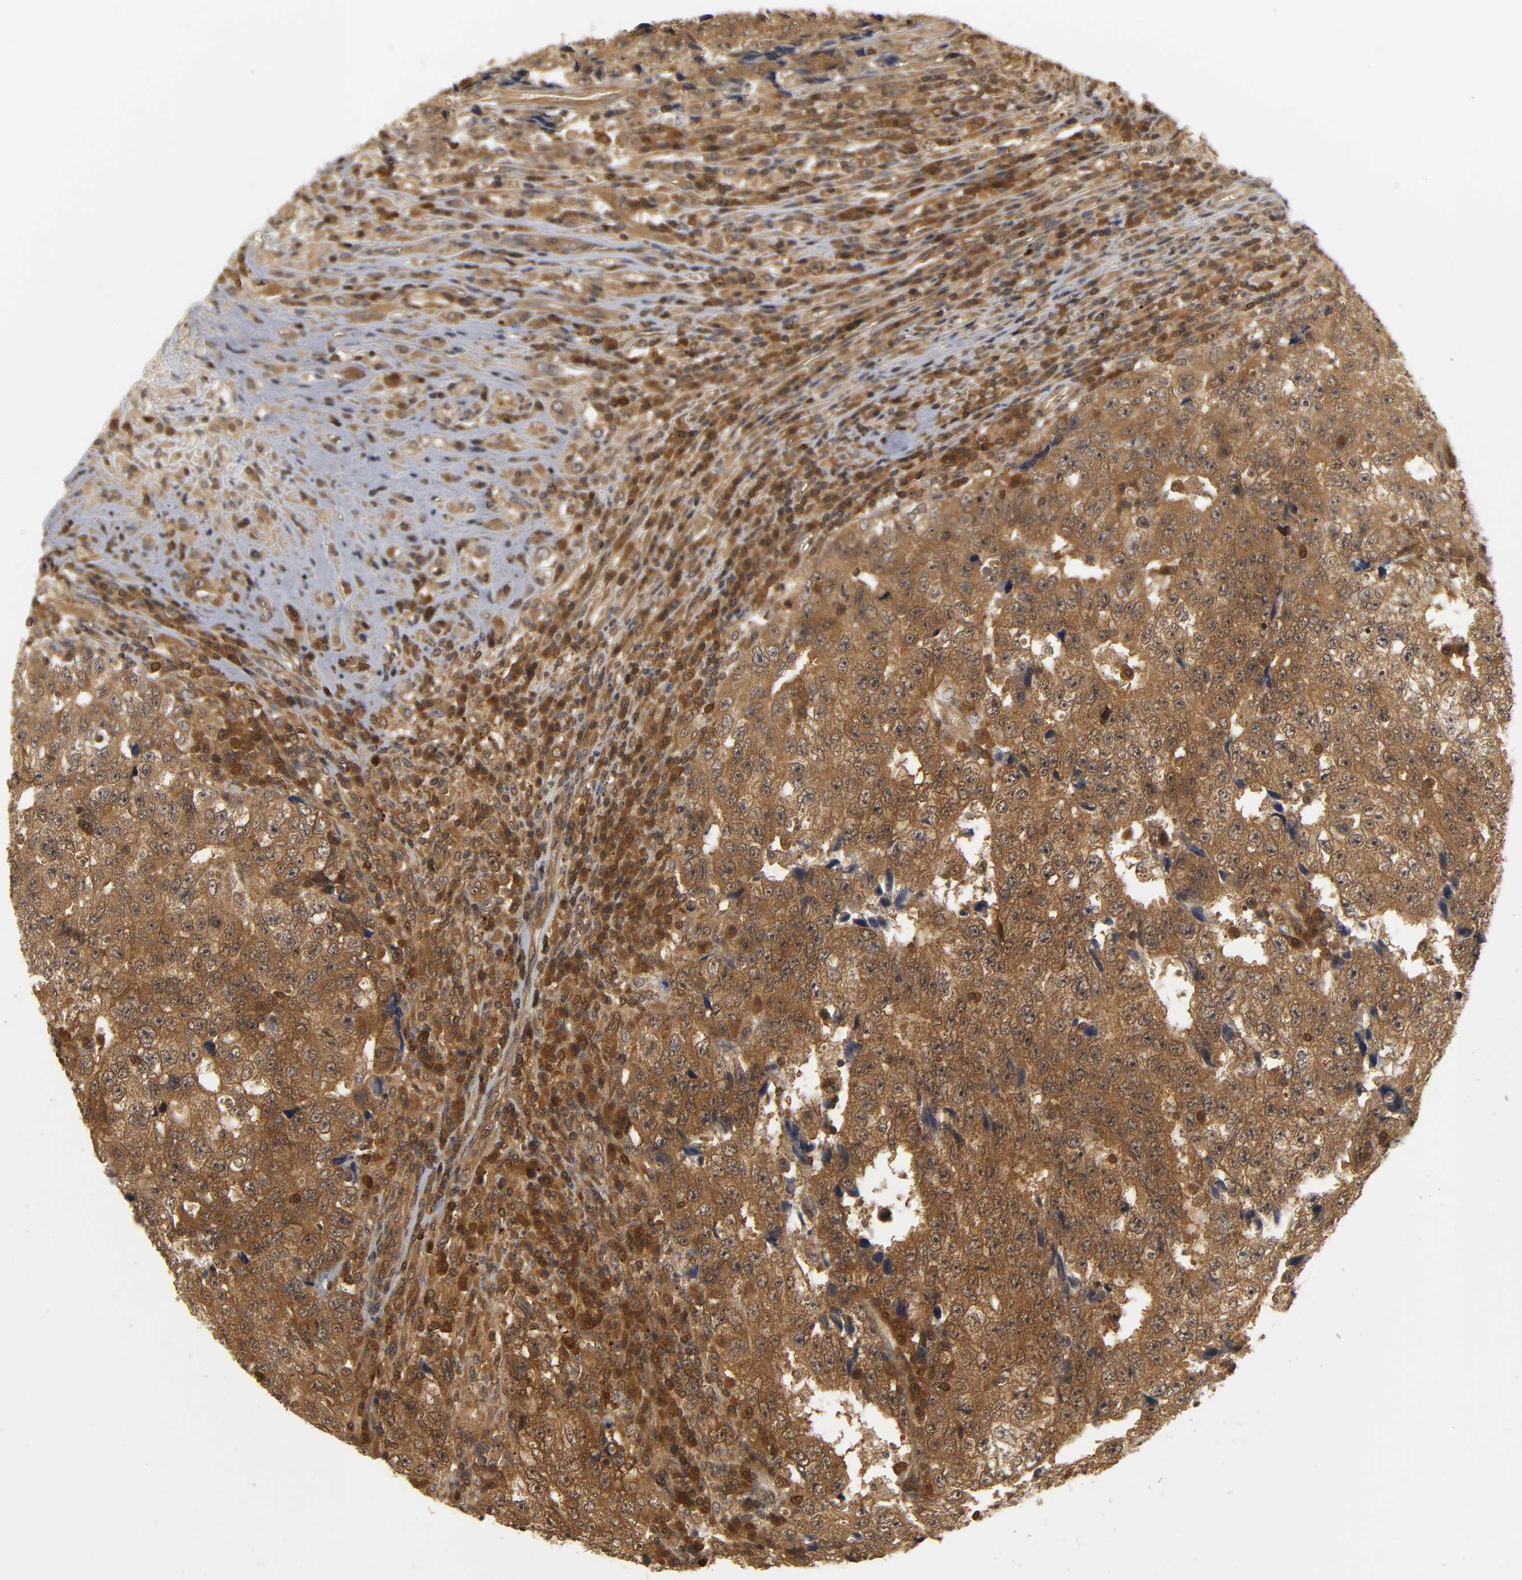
{"staining": {"intensity": "strong", "quantity": ">75%", "location": "cytoplasmic/membranous"}, "tissue": "testis cancer", "cell_type": "Tumor cells", "image_type": "cancer", "snomed": [{"axis": "morphology", "description": "Necrosis, NOS"}, {"axis": "morphology", "description": "Carcinoma, Embryonal, NOS"}, {"axis": "topography", "description": "Testis"}], "caption": "Protein expression analysis of testis cancer displays strong cytoplasmic/membranous staining in about >75% of tumor cells. (DAB (3,3'-diaminobenzidine) IHC with brightfield microscopy, high magnification).", "gene": "PARK7", "patient": {"sex": "male", "age": 19}}